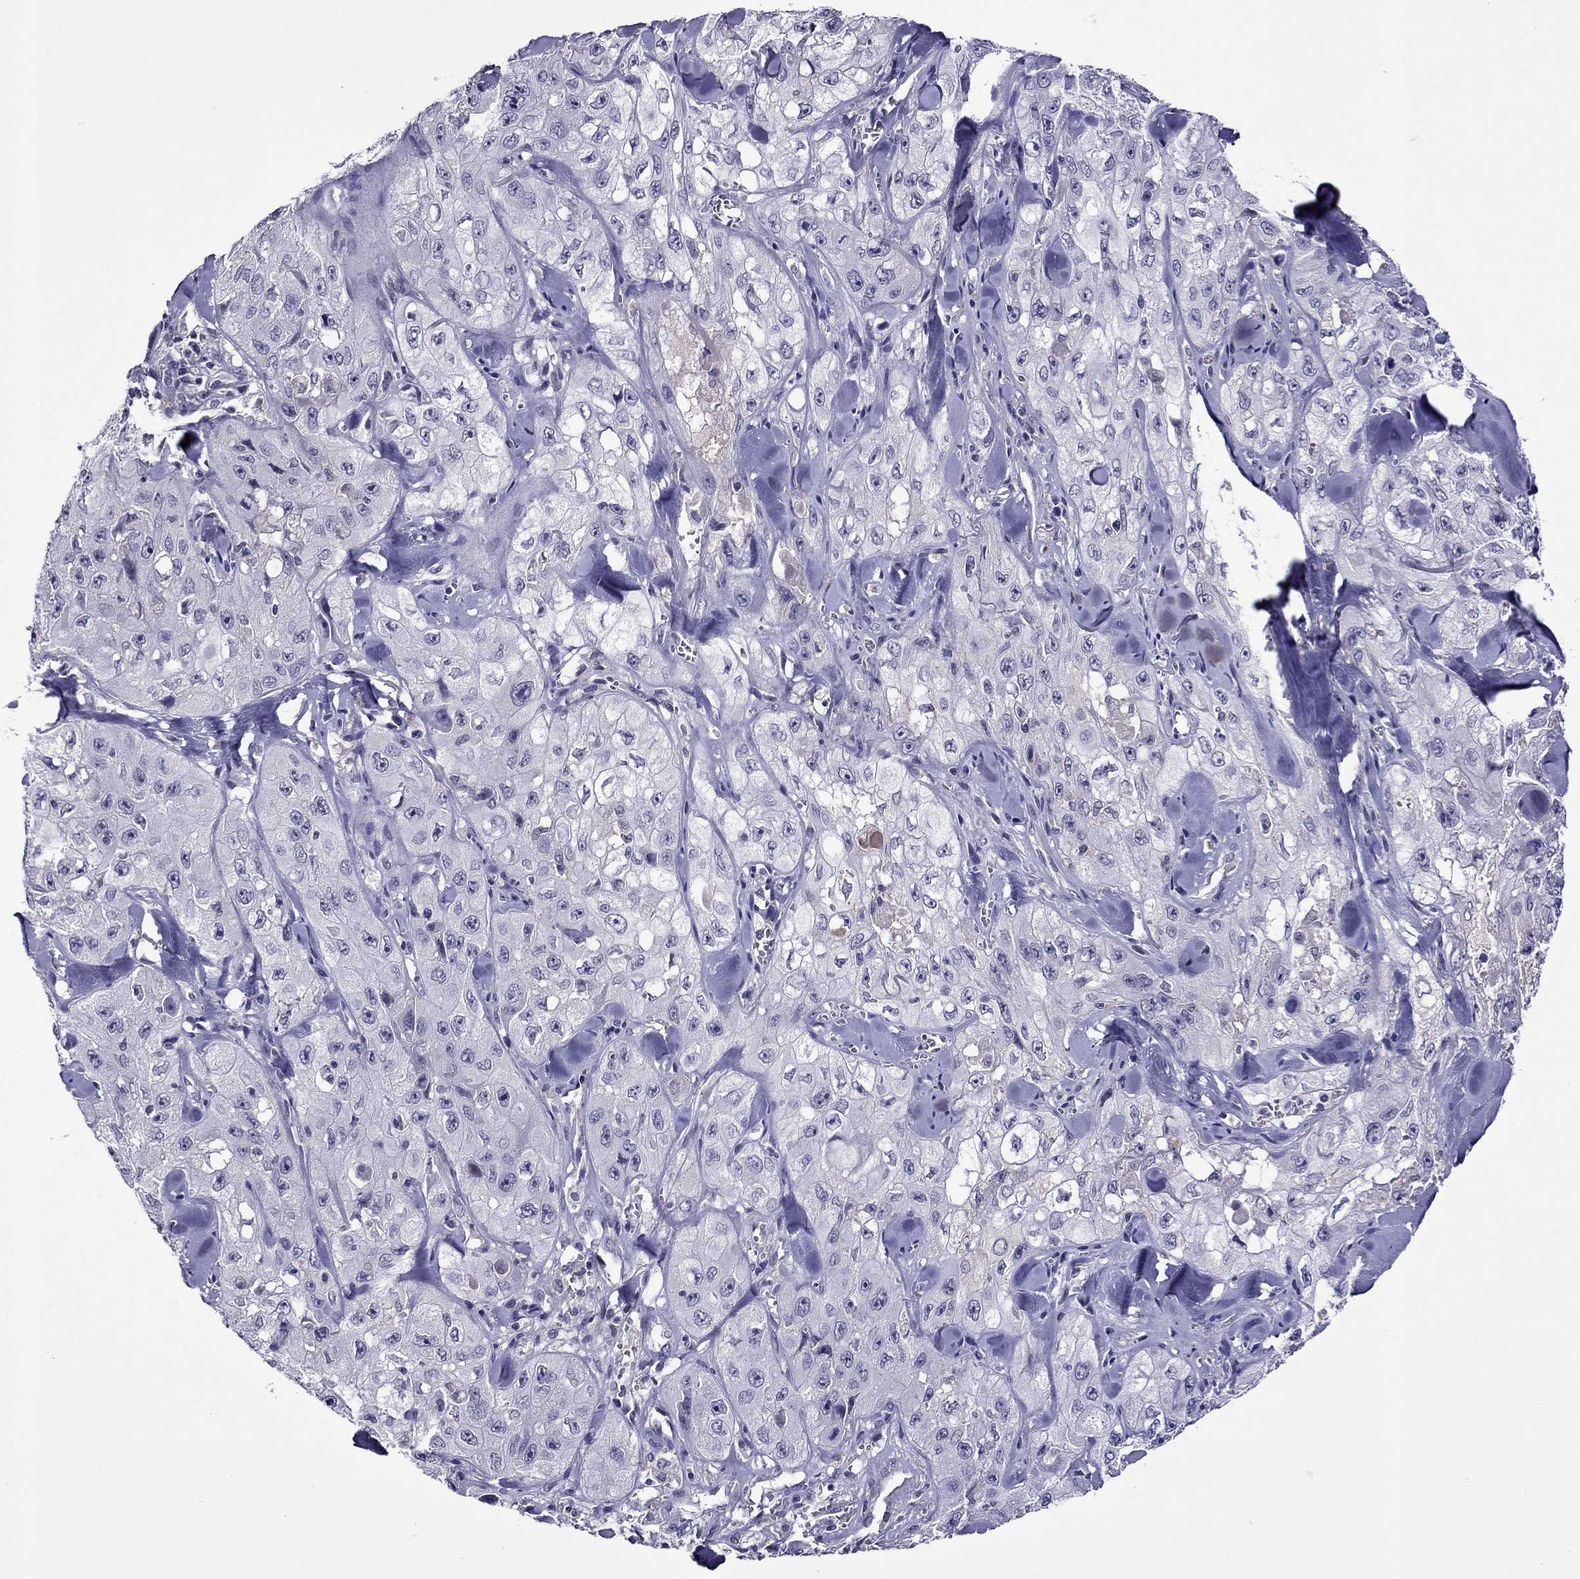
{"staining": {"intensity": "negative", "quantity": "none", "location": "none"}, "tissue": "skin cancer", "cell_type": "Tumor cells", "image_type": "cancer", "snomed": [{"axis": "morphology", "description": "Squamous cell carcinoma, NOS"}, {"axis": "topography", "description": "Skin"}, {"axis": "topography", "description": "Subcutis"}], "caption": "Skin squamous cell carcinoma was stained to show a protein in brown. There is no significant staining in tumor cells. (DAB IHC, high magnification).", "gene": "SPTBN4", "patient": {"sex": "male", "age": 73}}